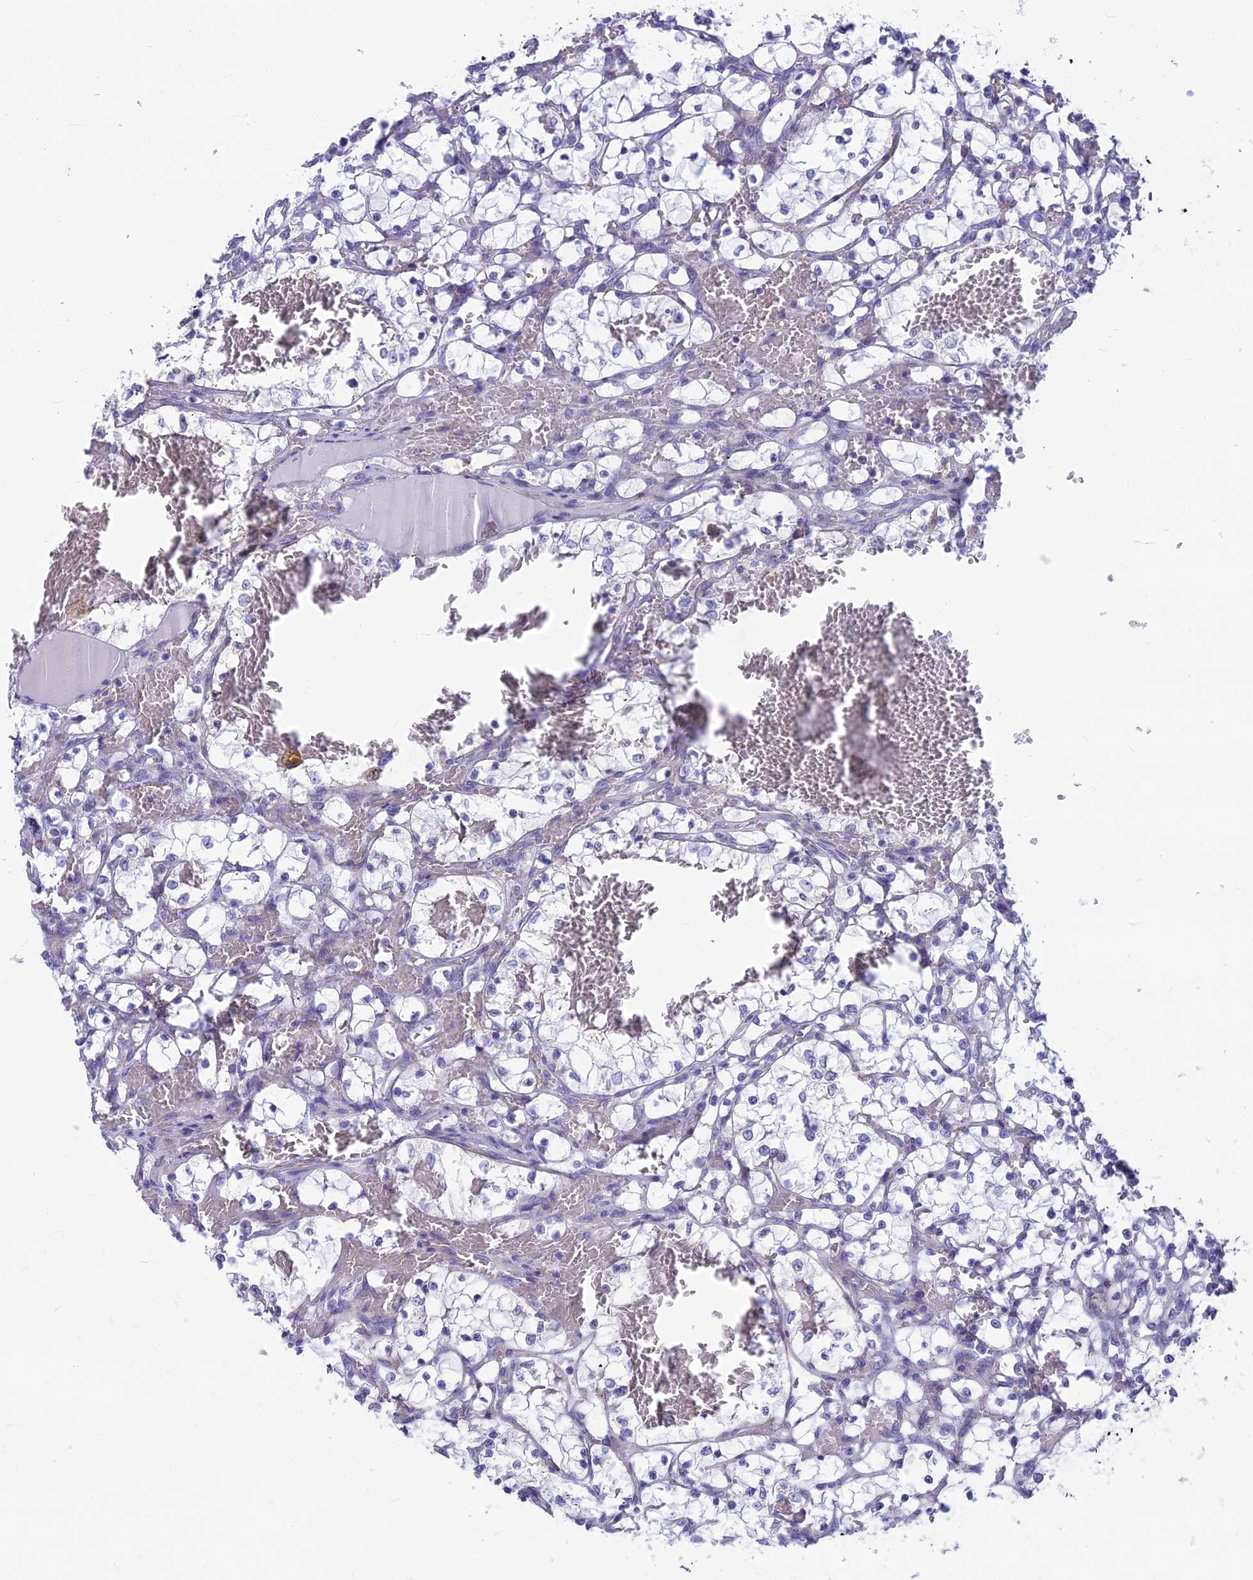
{"staining": {"intensity": "negative", "quantity": "none", "location": "none"}, "tissue": "renal cancer", "cell_type": "Tumor cells", "image_type": "cancer", "snomed": [{"axis": "morphology", "description": "Adenocarcinoma, NOS"}, {"axis": "topography", "description": "Kidney"}], "caption": "Protein analysis of renal adenocarcinoma shows no significant staining in tumor cells.", "gene": "PLAC9", "patient": {"sex": "female", "age": 69}}